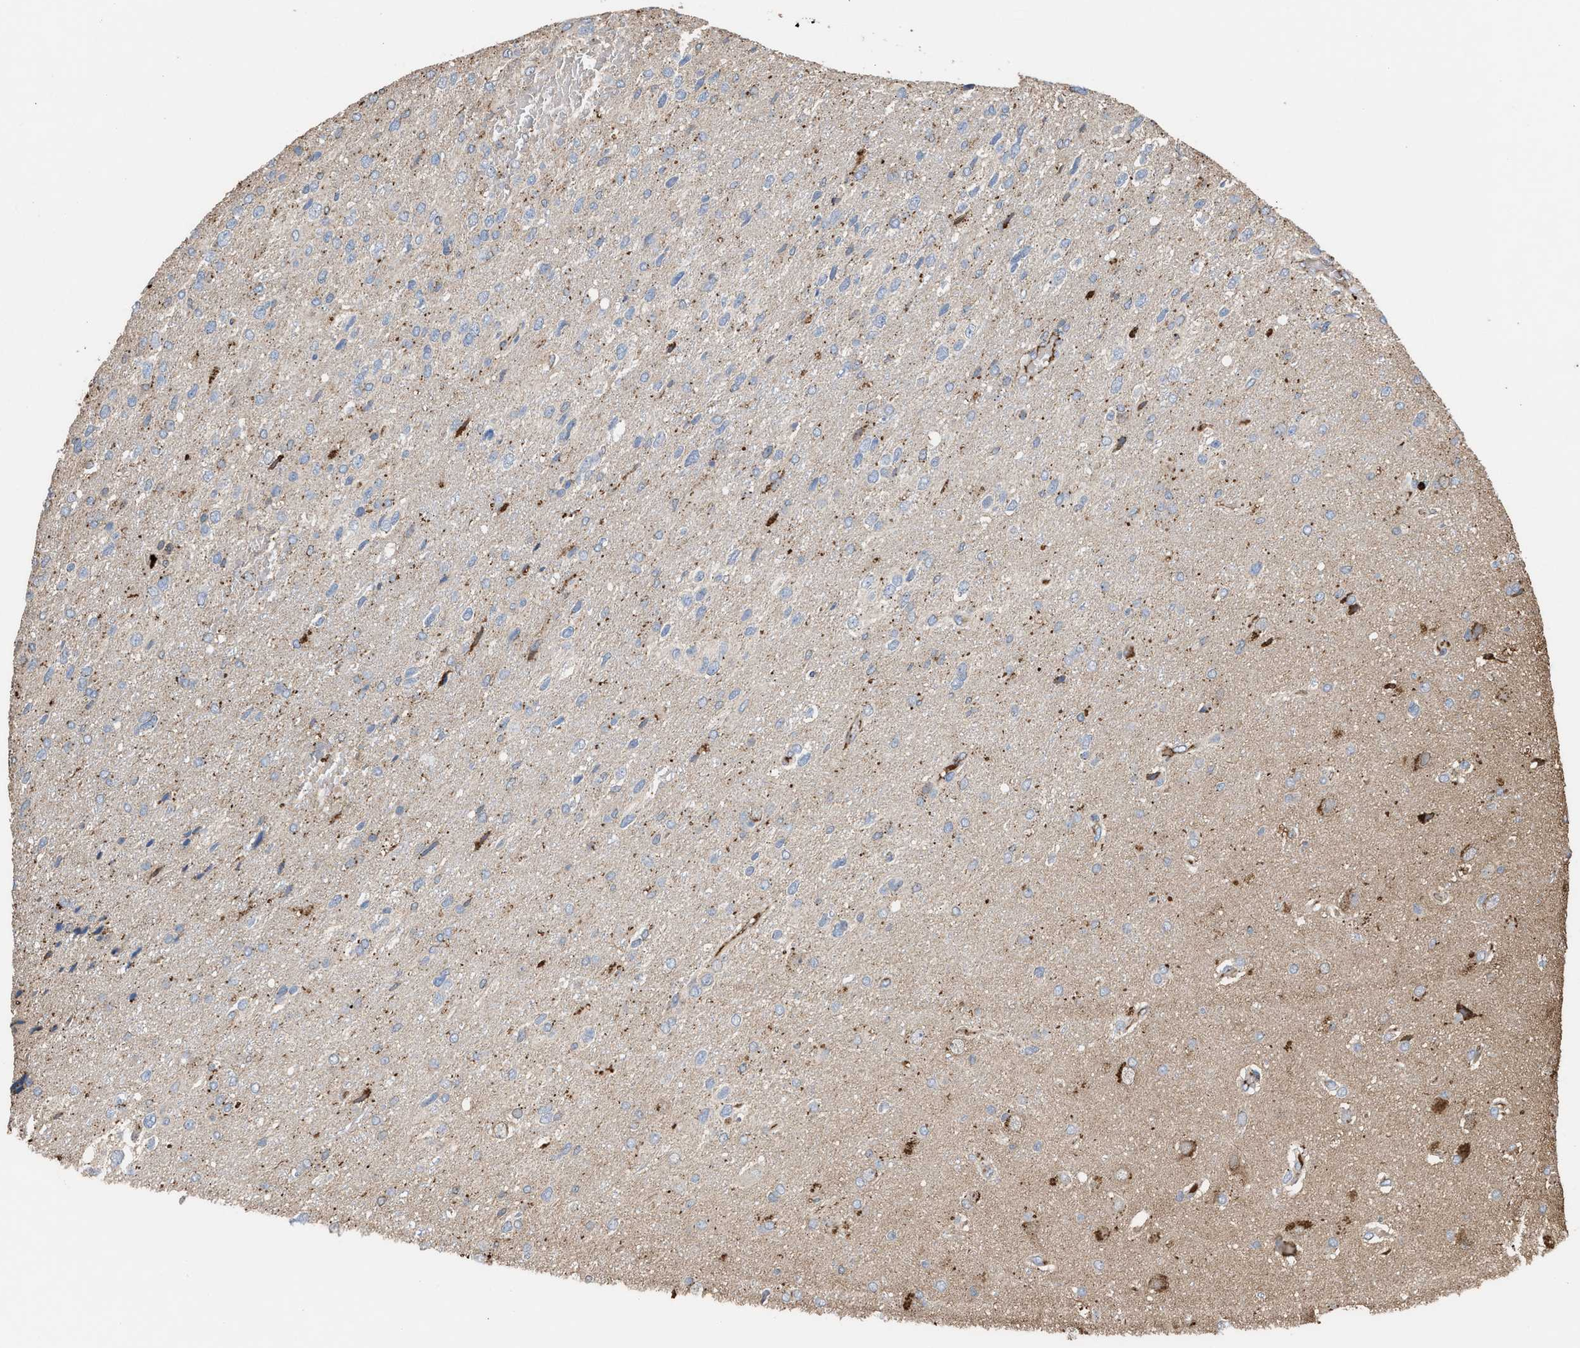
{"staining": {"intensity": "negative", "quantity": "none", "location": "none"}, "tissue": "glioma", "cell_type": "Tumor cells", "image_type": "cancer", "snomed": [{"axis": "morphology", "description": "Glioma, malignant, High grade"}, {"axis": "topography", "description": "Brain"}], "caption": "Immunohistochemistry photomicrograph of human glioma stained for a protein (brown), which displays no positivity in tumor cells.", "gene": "ELMO3", "patient": {"sex": "female", "age": 58}}